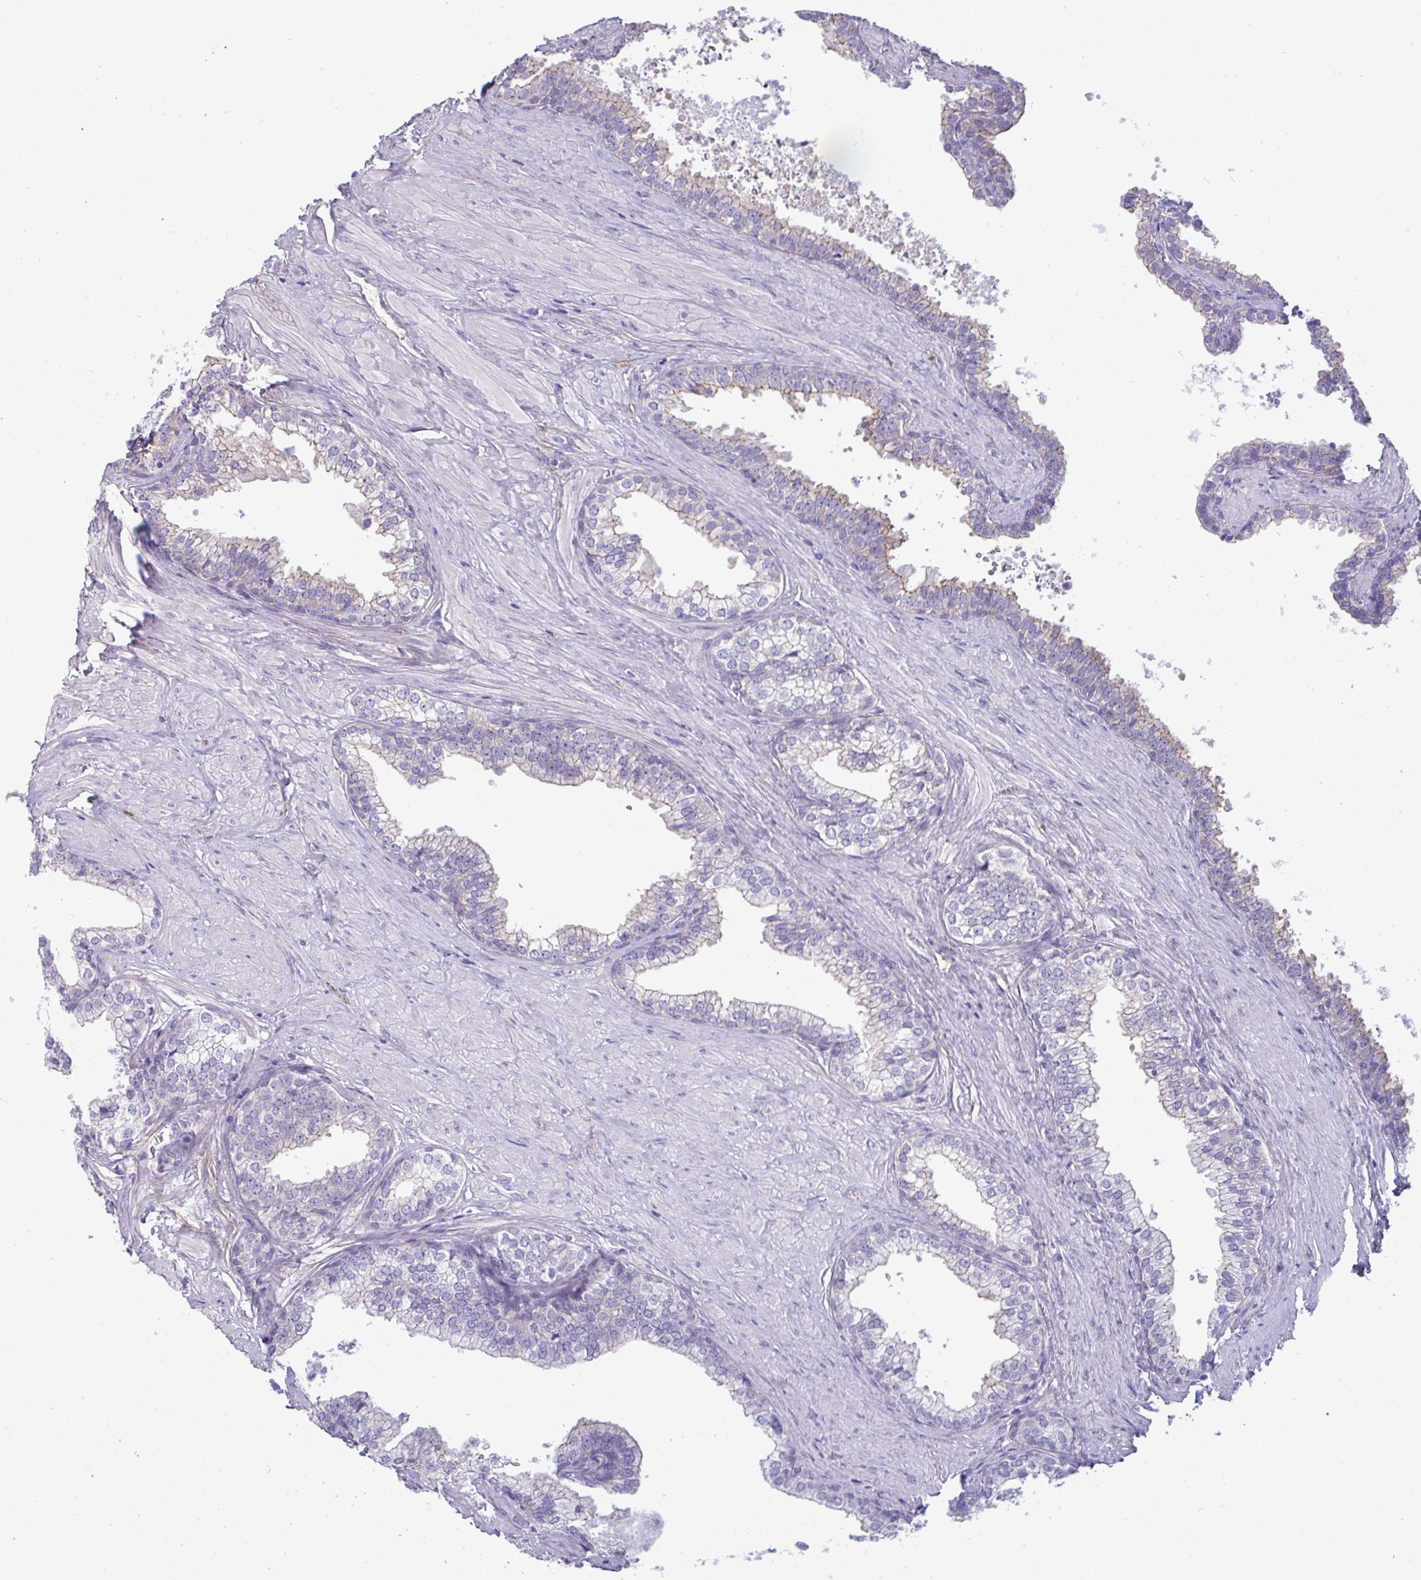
{"staining": {"intensity": "negative", "quantity": "none", "location": "none"}, "tissue": "prostate", "cell_type": "Glandular cells", "image_type": "normal", "snomed": [{"axis": "morphology", "description": "Normal tissue, NOS"}, {"axis": "topography", "description": "Prostate"}, {"axis": "topography", "description": "Peripheral nerve tissue"}], "caption": "Human prostate stained for a protein using immunohistochemistry (IHC) shows no positivity in glandular cells.", "gene": "MYH10", "patient": {"sex": "male", "age": 55}}